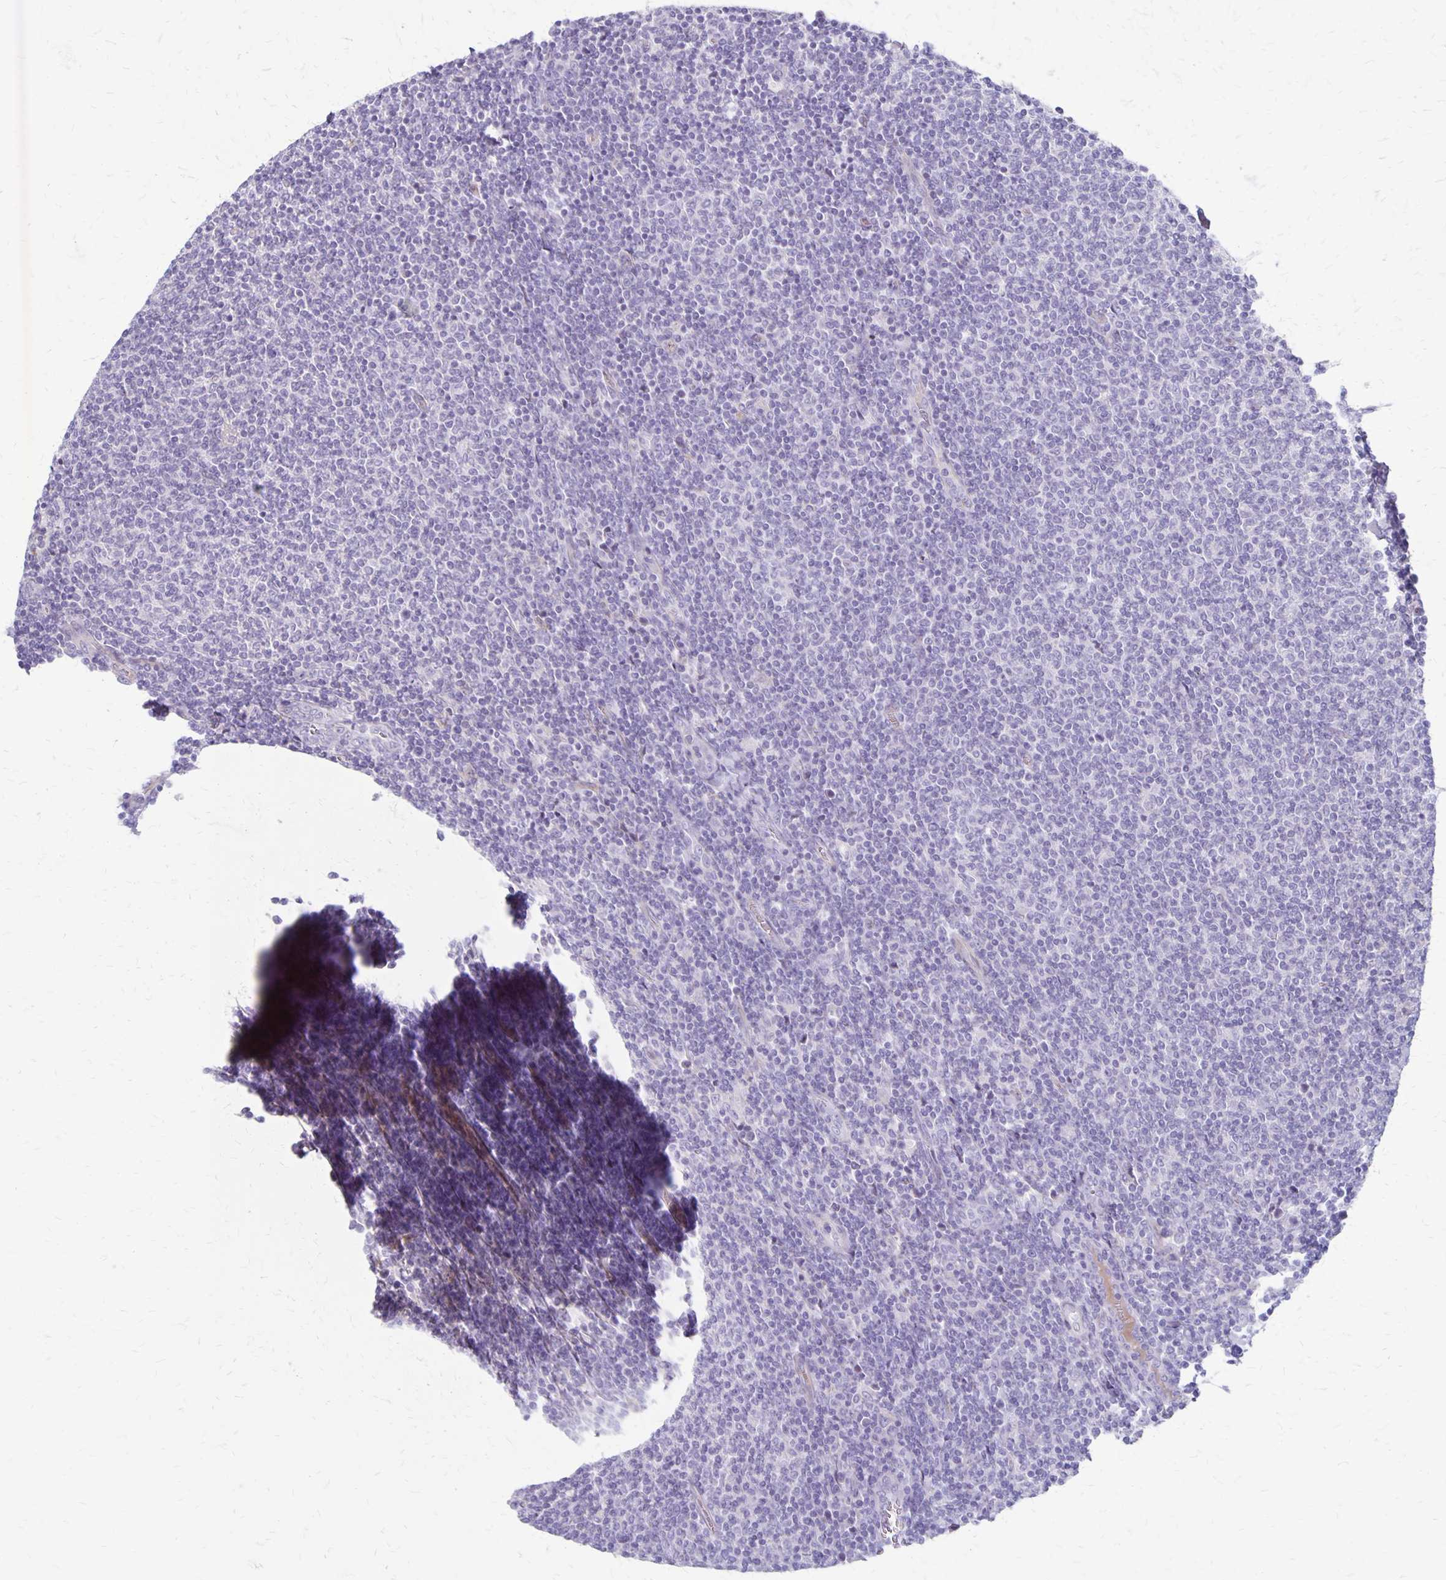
{"staining": {"intensity": "negative", "quantity": "none", "location": "none"}, "tissue": "lymphoma", "cell_type": "Tumor cells", "image_type": "cancer", "snomed": [{"axis": "morphology", "description": "Malignant lymphoma, non-Hodgkin's type, Low grade"}, {"axis": "topography", "description": "Lymph node"}], "caption": "High magnification brightfield microscopy of low-grade malignant lymphoma, non-Hodgkin's type stained with DAB (3,3'-diaminobenzidine) (brown) and counterstained with hematoxylin (blue): tumor cells show no significant staining.", "gene": "HOMER1", "patient": {"sex": "male", "age": 52}}